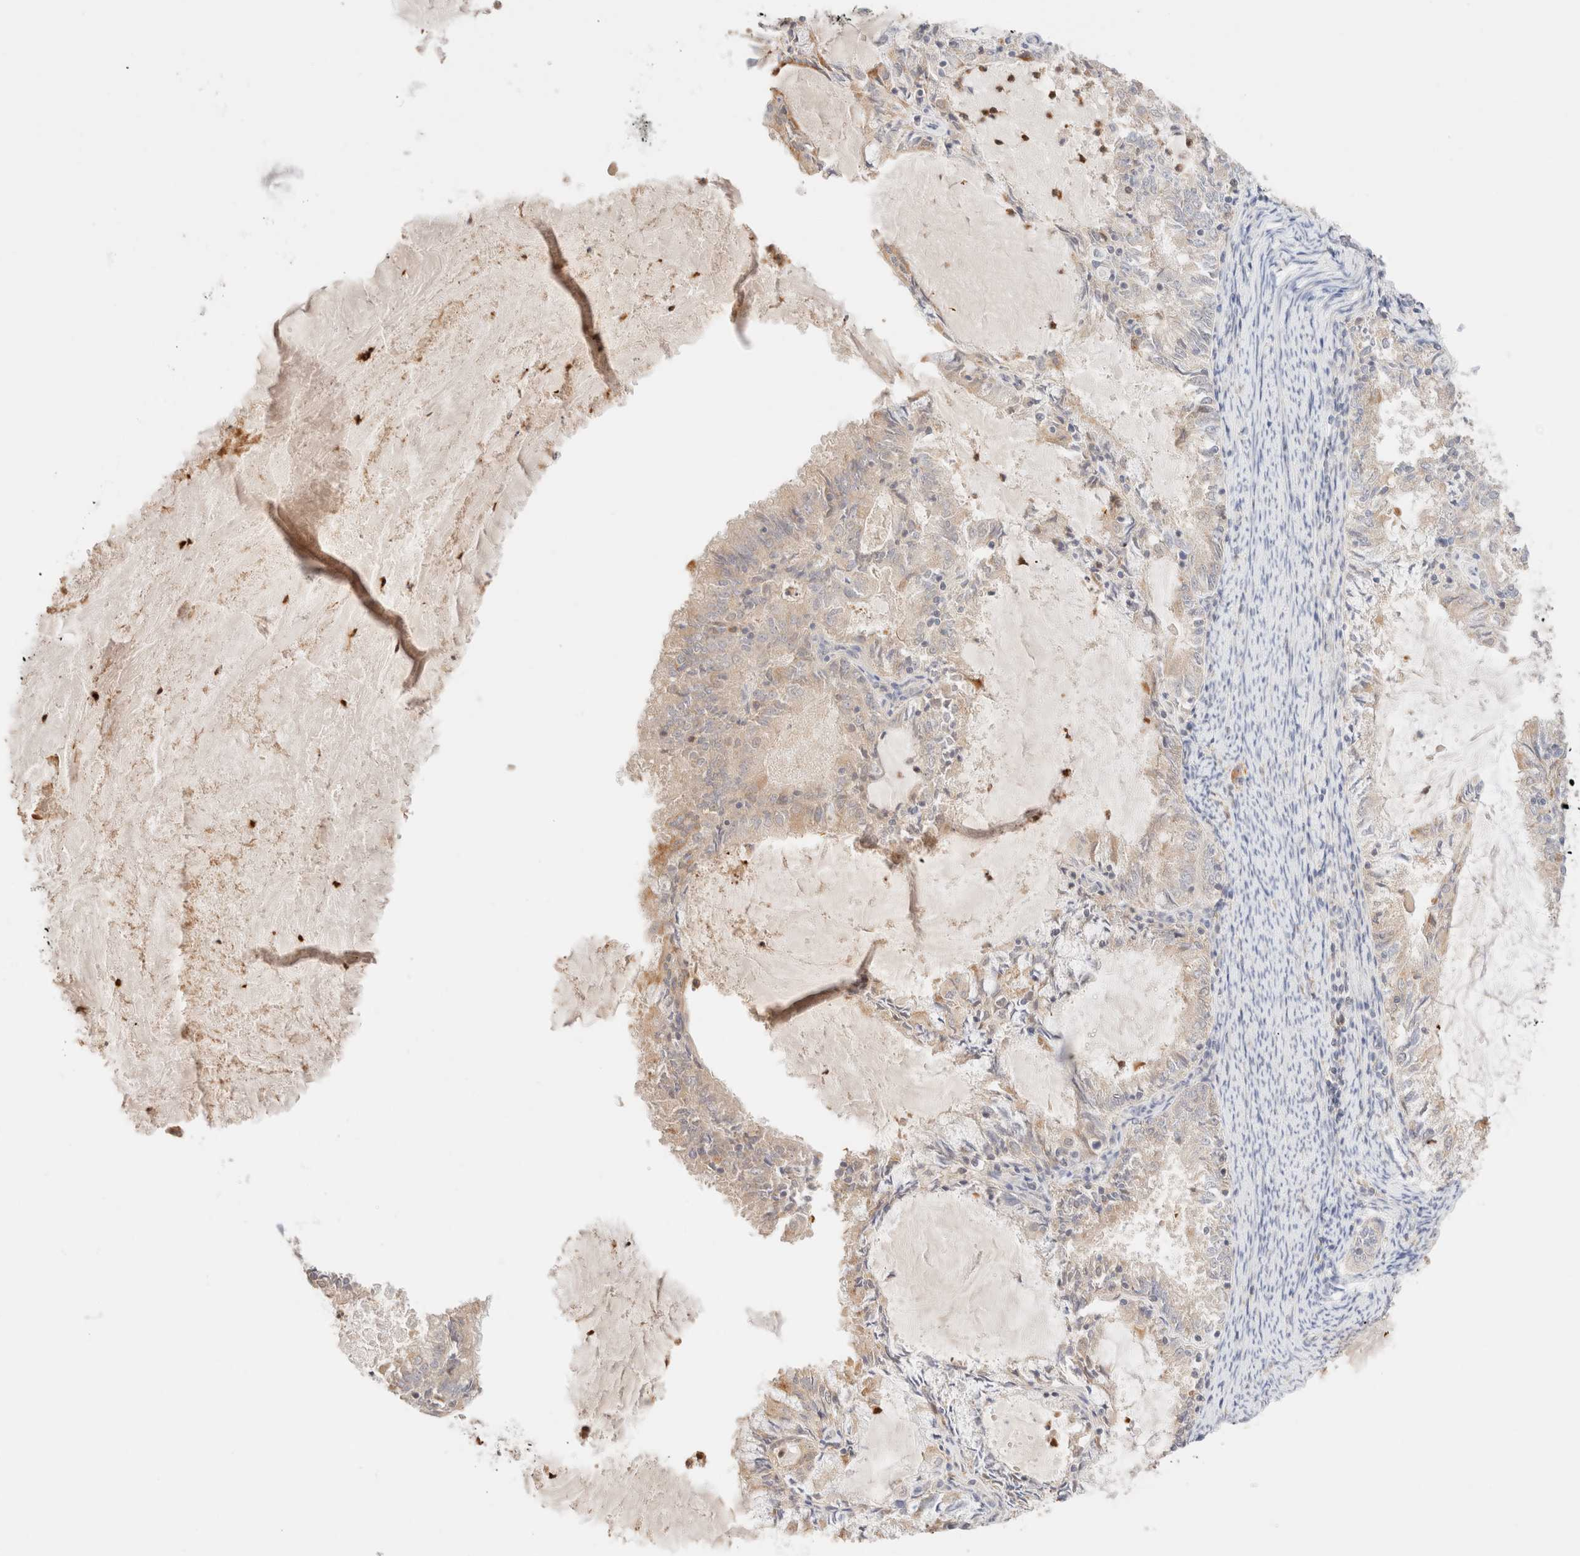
{"staining": {"intensity": "weak", "quantity": "<25%", "location": "cytoplasmic/membranous"}, "tissue": "endometrial cancer", "cell_type": "Tumor cells", "image_type": "cancer", "snomed": [{"axis": "morphology", "description": "Adenocarcinoma, NOS"}, {"axis": "topography", "description": "Endometrium"}], "caption": "Tumor cells are negative for brown protein staining in endometrial cancer.", "gene": "SGSM2", "patient": {"sex": "female", "age": 57}}